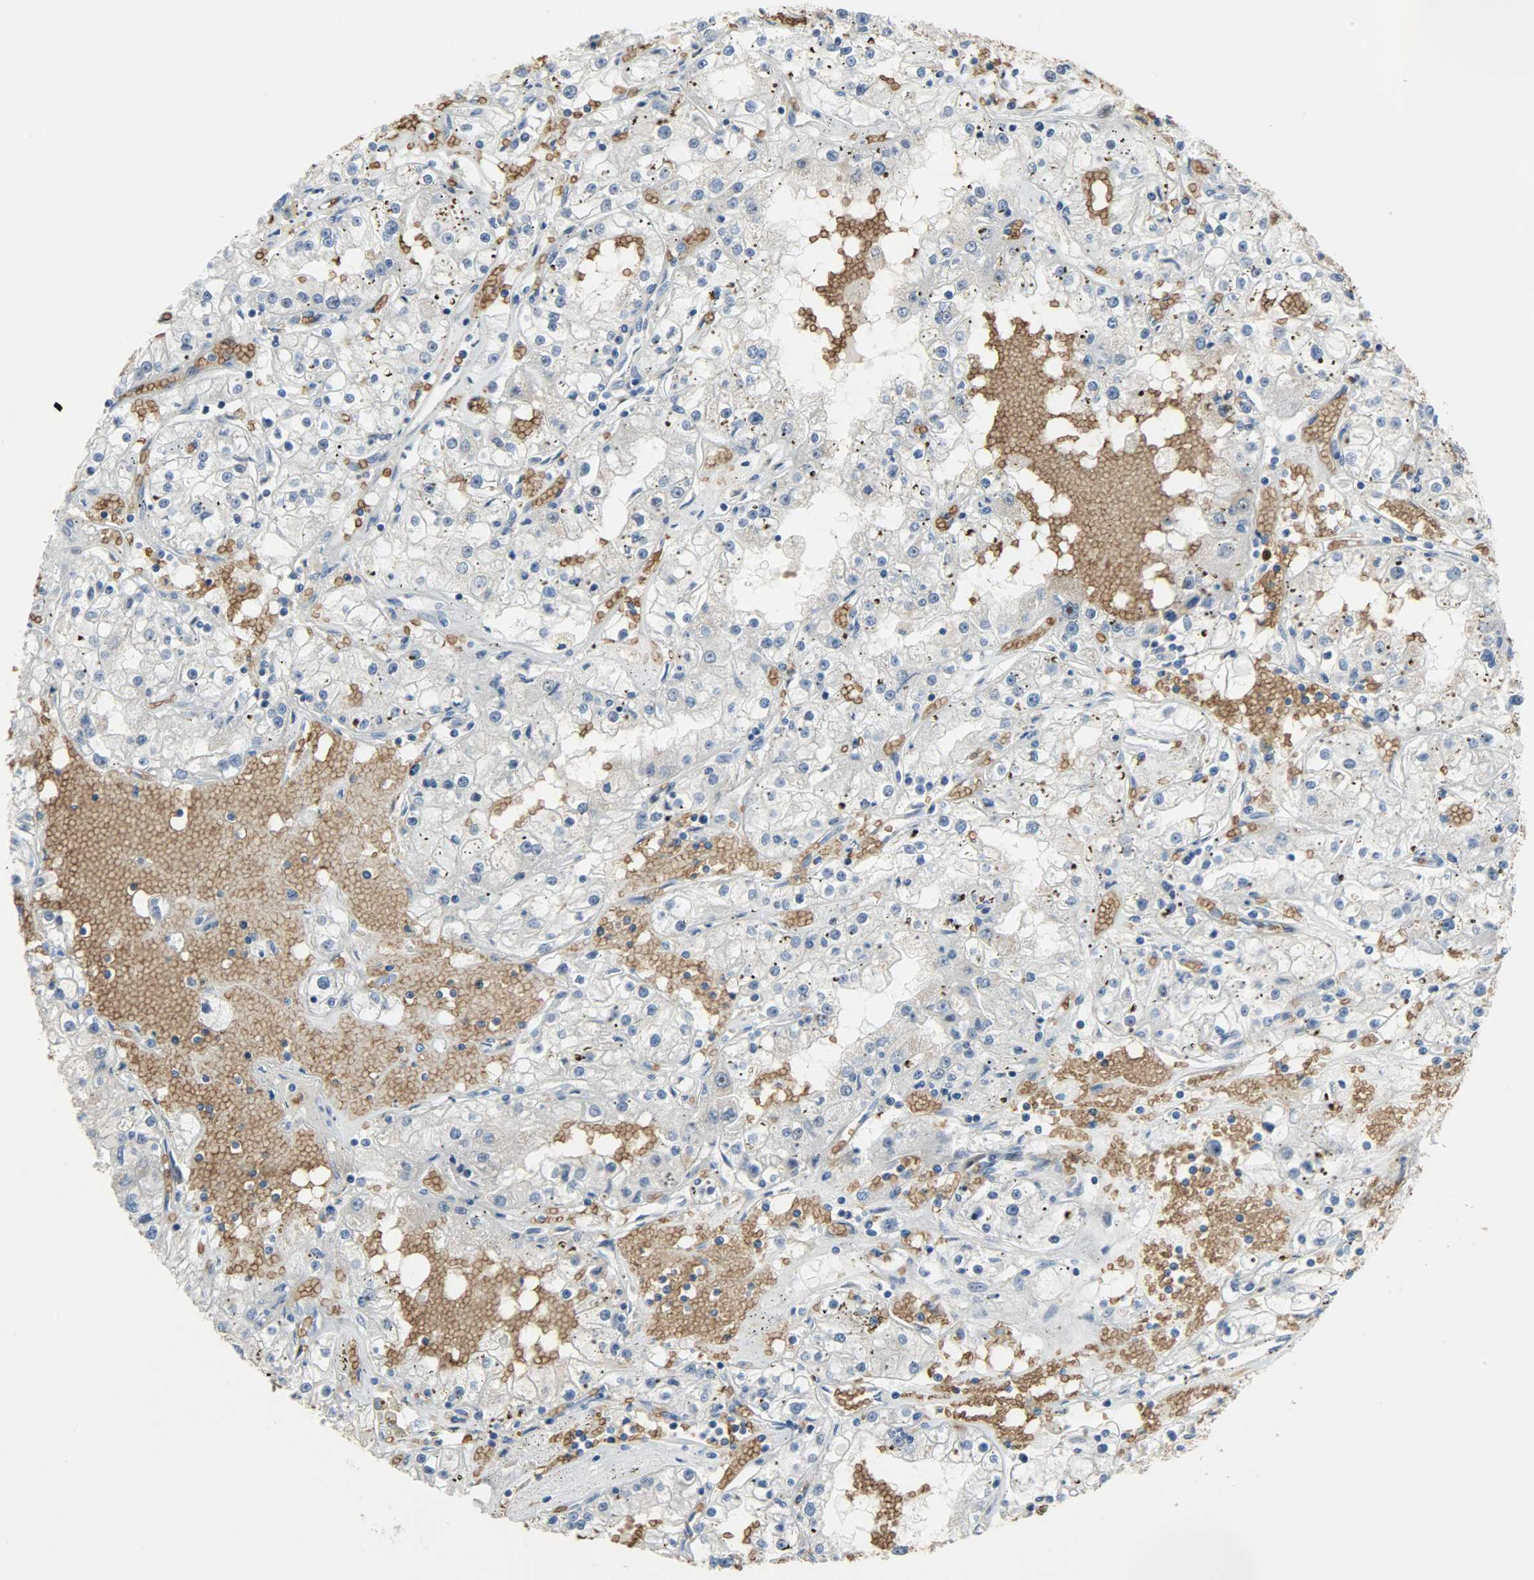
{"staining": {"intensity": "negative", "quantity": "none", "location": "none"}, "tissue": "renal cancer", "cell_type": "Tumor cells", "image_type": "cancer", "snomed": [{"axis": "morphology", "description": "Adenocarcinoma, NOS"}, {"axis": "topography", "description": "Kidney"}], "caption": "Tumor cells show no significant protein staining in adenocarcinoma (renal). (DAB (3,3'-diaminobenzidine) immunohistochemistry, high magnification).", "gene": "SNAI1", "patient": {"sex": "male", "age": 56}}